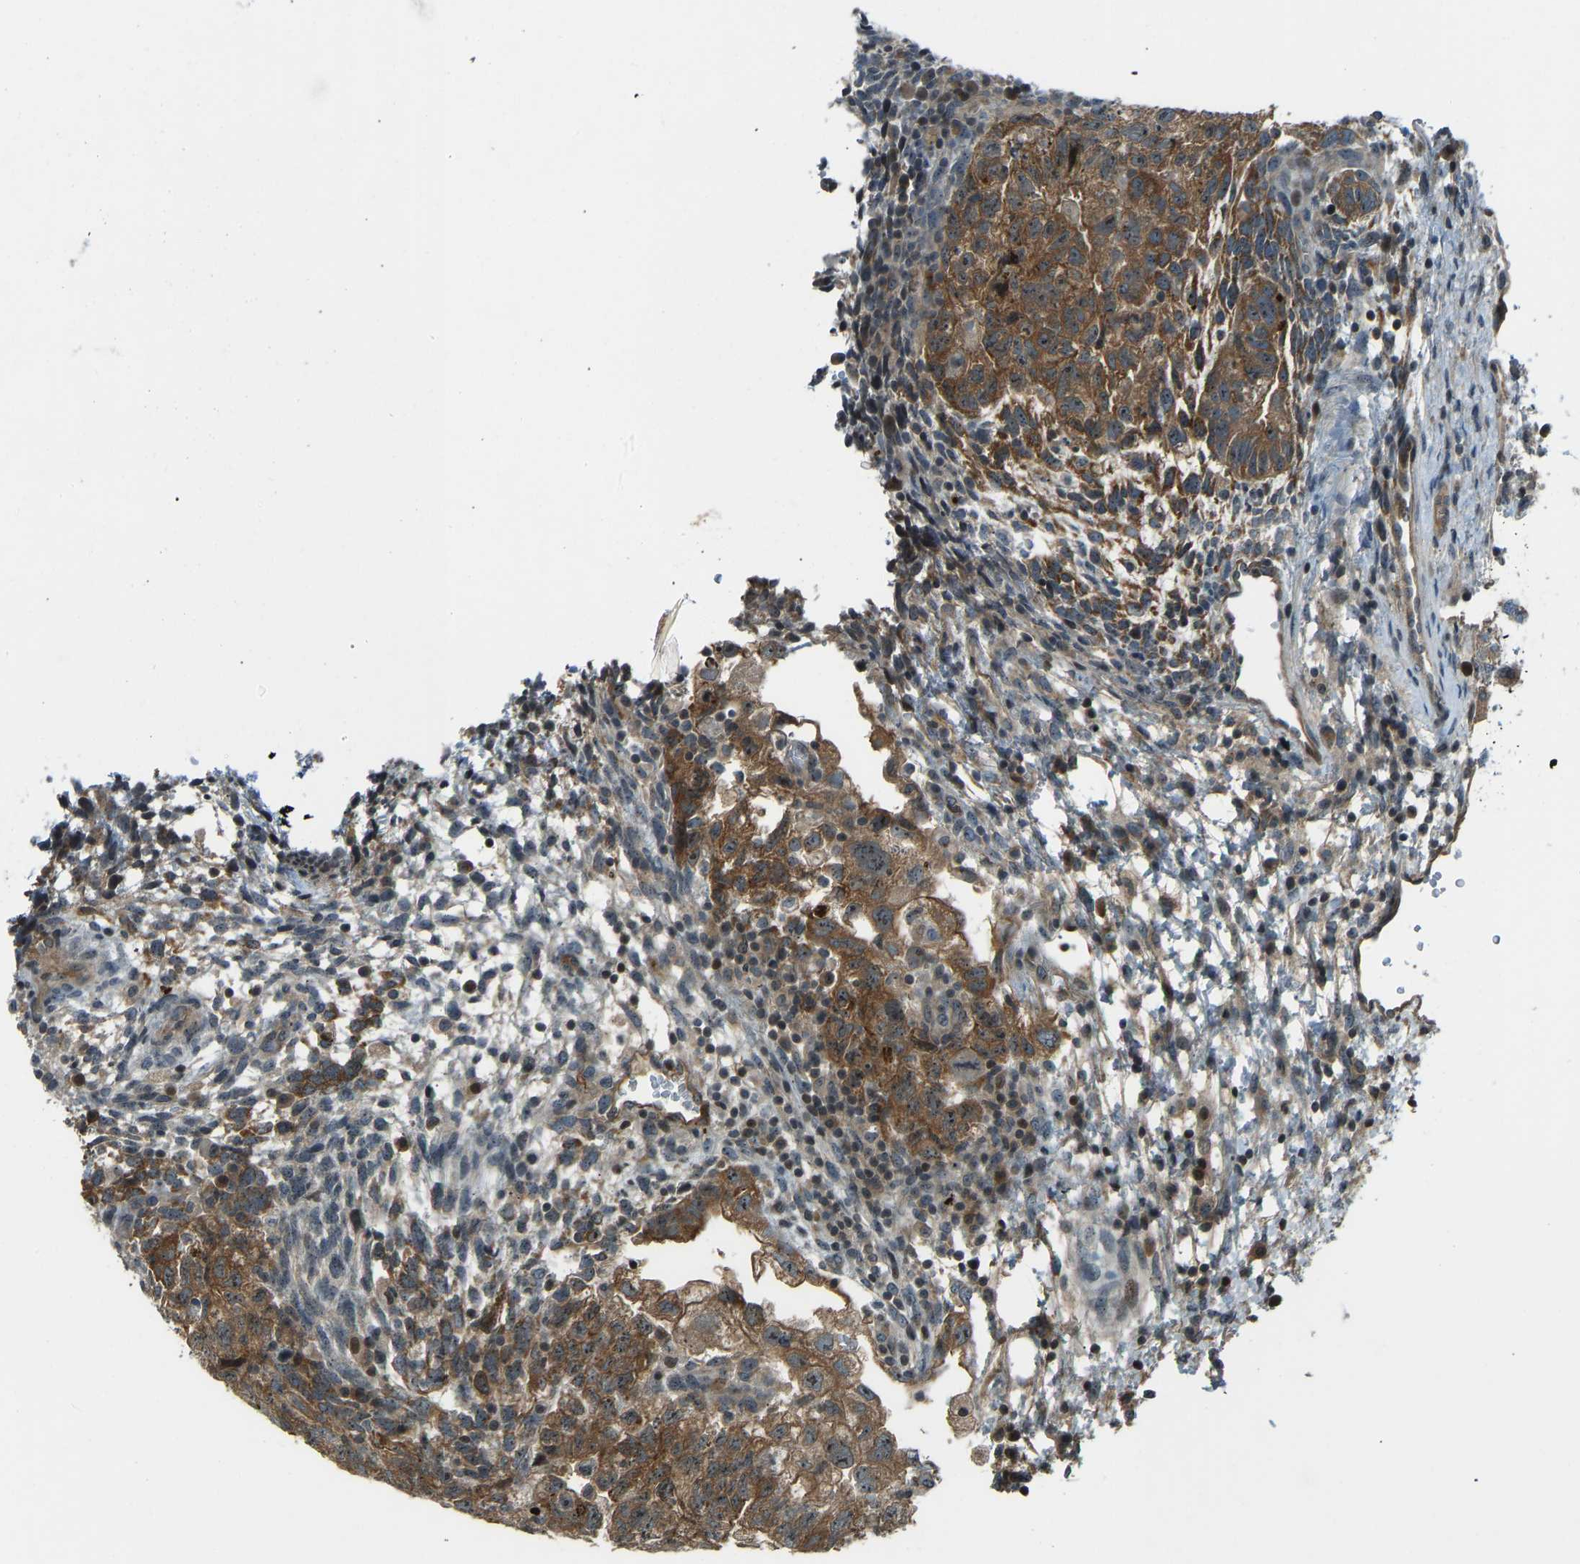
{"staining": {"intensity": "moderate", "quantity": ">75%", "location": "cytoplasmic/membranous"}, "tissue": "testis cancer", "cell_type": "Tumor cells", "image_type": "cancer", "snomed": [{"axis": "morphology", "description": "Carcinoma, Embryonal, NOS"}, {"axis": "topography", "description": "Testis"}], "caption": "Tumor cells reveal moderate cytoplasmic/membranous positivity in approximately >75% of cells in testis embryonal carcinoma.", "gene": "SVOPL", "patient": {"sex": "male", "age": 36}}